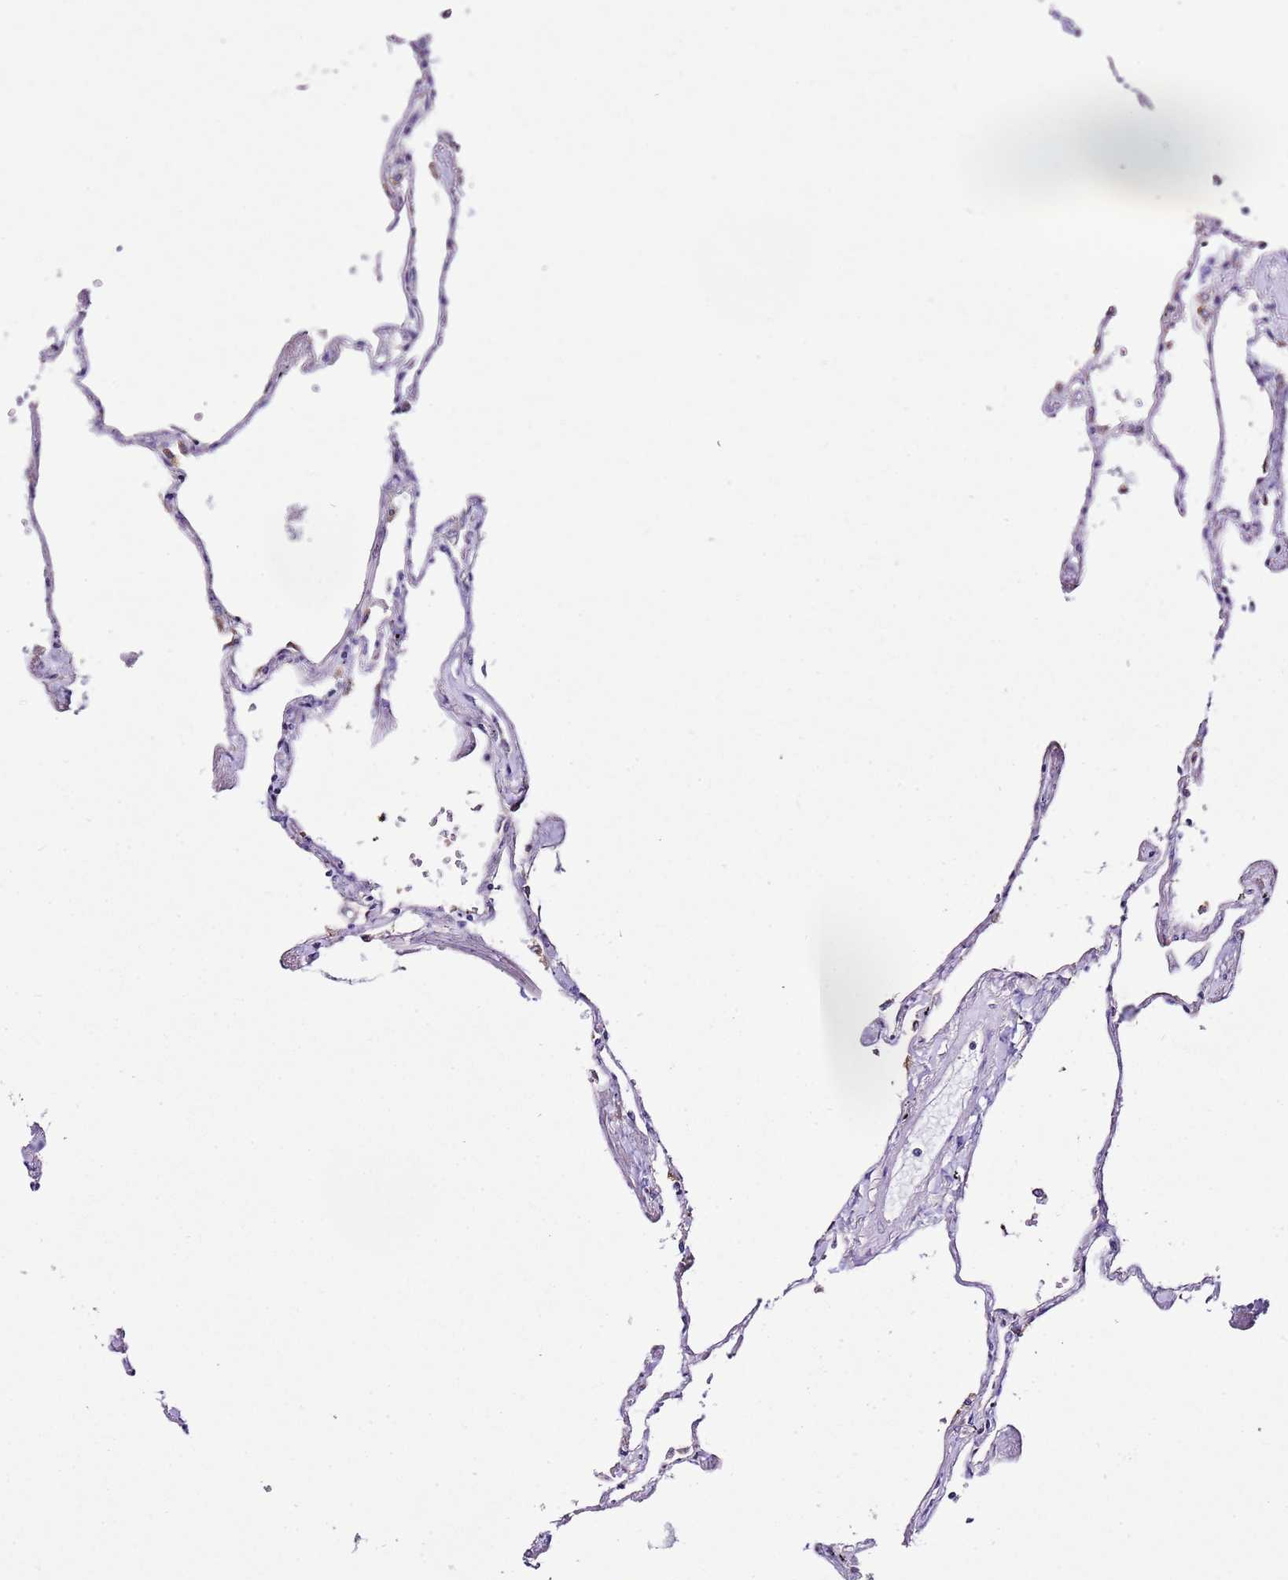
{"staining": {"intensity": "moderate", "quantity": "<25%", "location": "cytoplasmic/membranous"}, "tissue": "lung", "cell_type": "Alveolar cells", "image_type": "normal", "snomed": [{"axis": "morphology", "description": "Normal tissue, NOS"}, {"axis": "topography", "description": "Lung"}], "caption": "Immunohistochemical staining of unremarkable lung displays moderate cytoplasmic/membranous protein expression in approximately <25% of alveolar cells.", "gene": "RPS10", "patient": {"sex": "female", "age": 67}}